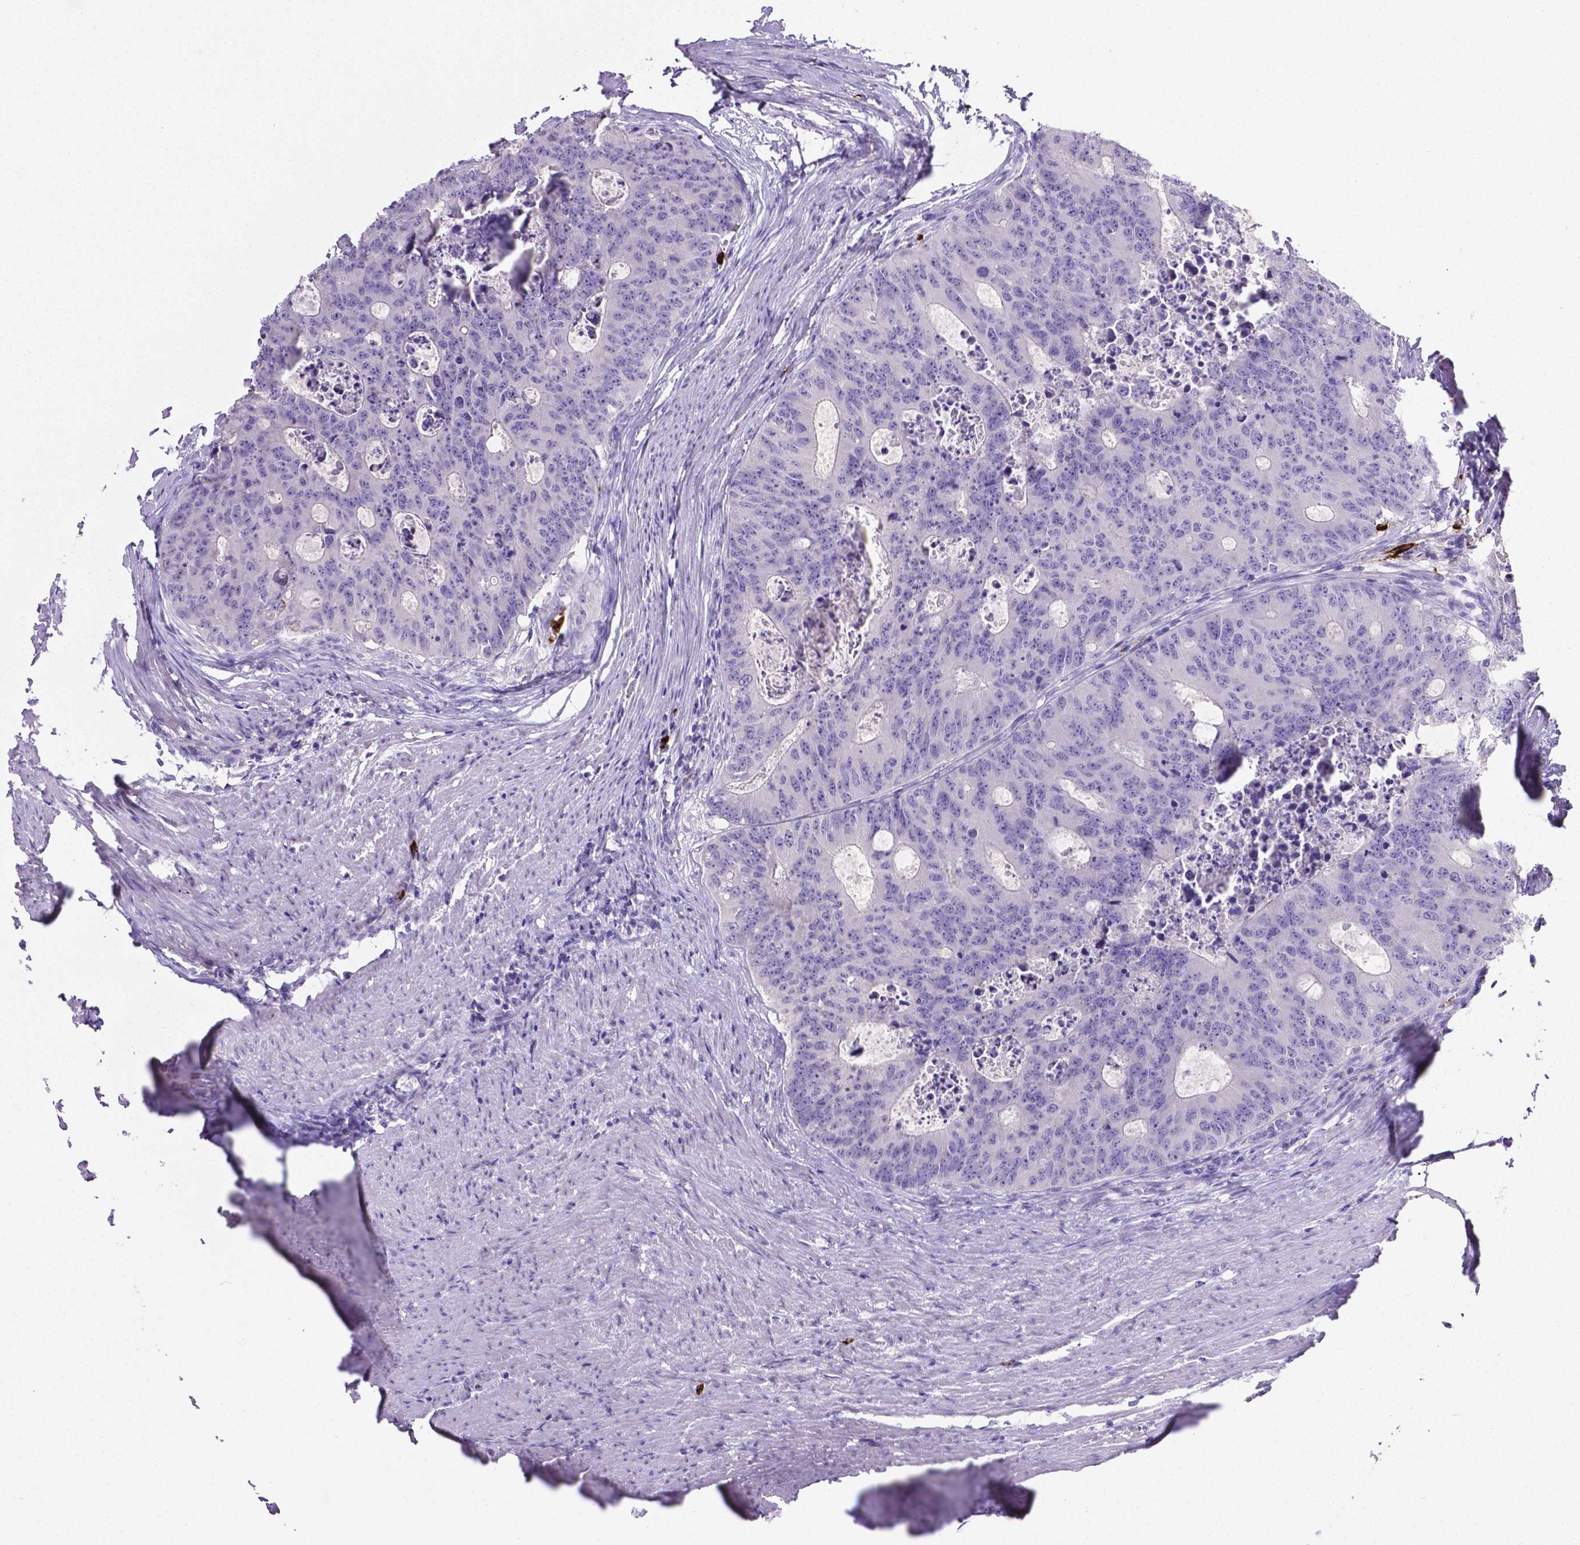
{"staining": {"intensity": "negative", "quantity": "none", "location": "none"}, "tissue": "colorectal cancer", "cell_type": "Tumor cells", "image_type": "cancer", "snomed": [{"axis": "morphology", "description": "Adenocarcinoma, NOS"}, {"axis": "topography", "description": "Colon"}], "caption": "High power microscopy micrograph of an immunohistochemistry (IHC) image of colorectal cancer (adenocarcinoma), revealing no significant expression in tumor cells.", "gene": "MMP9", "patient": {"sex": "male", "age": 67}}